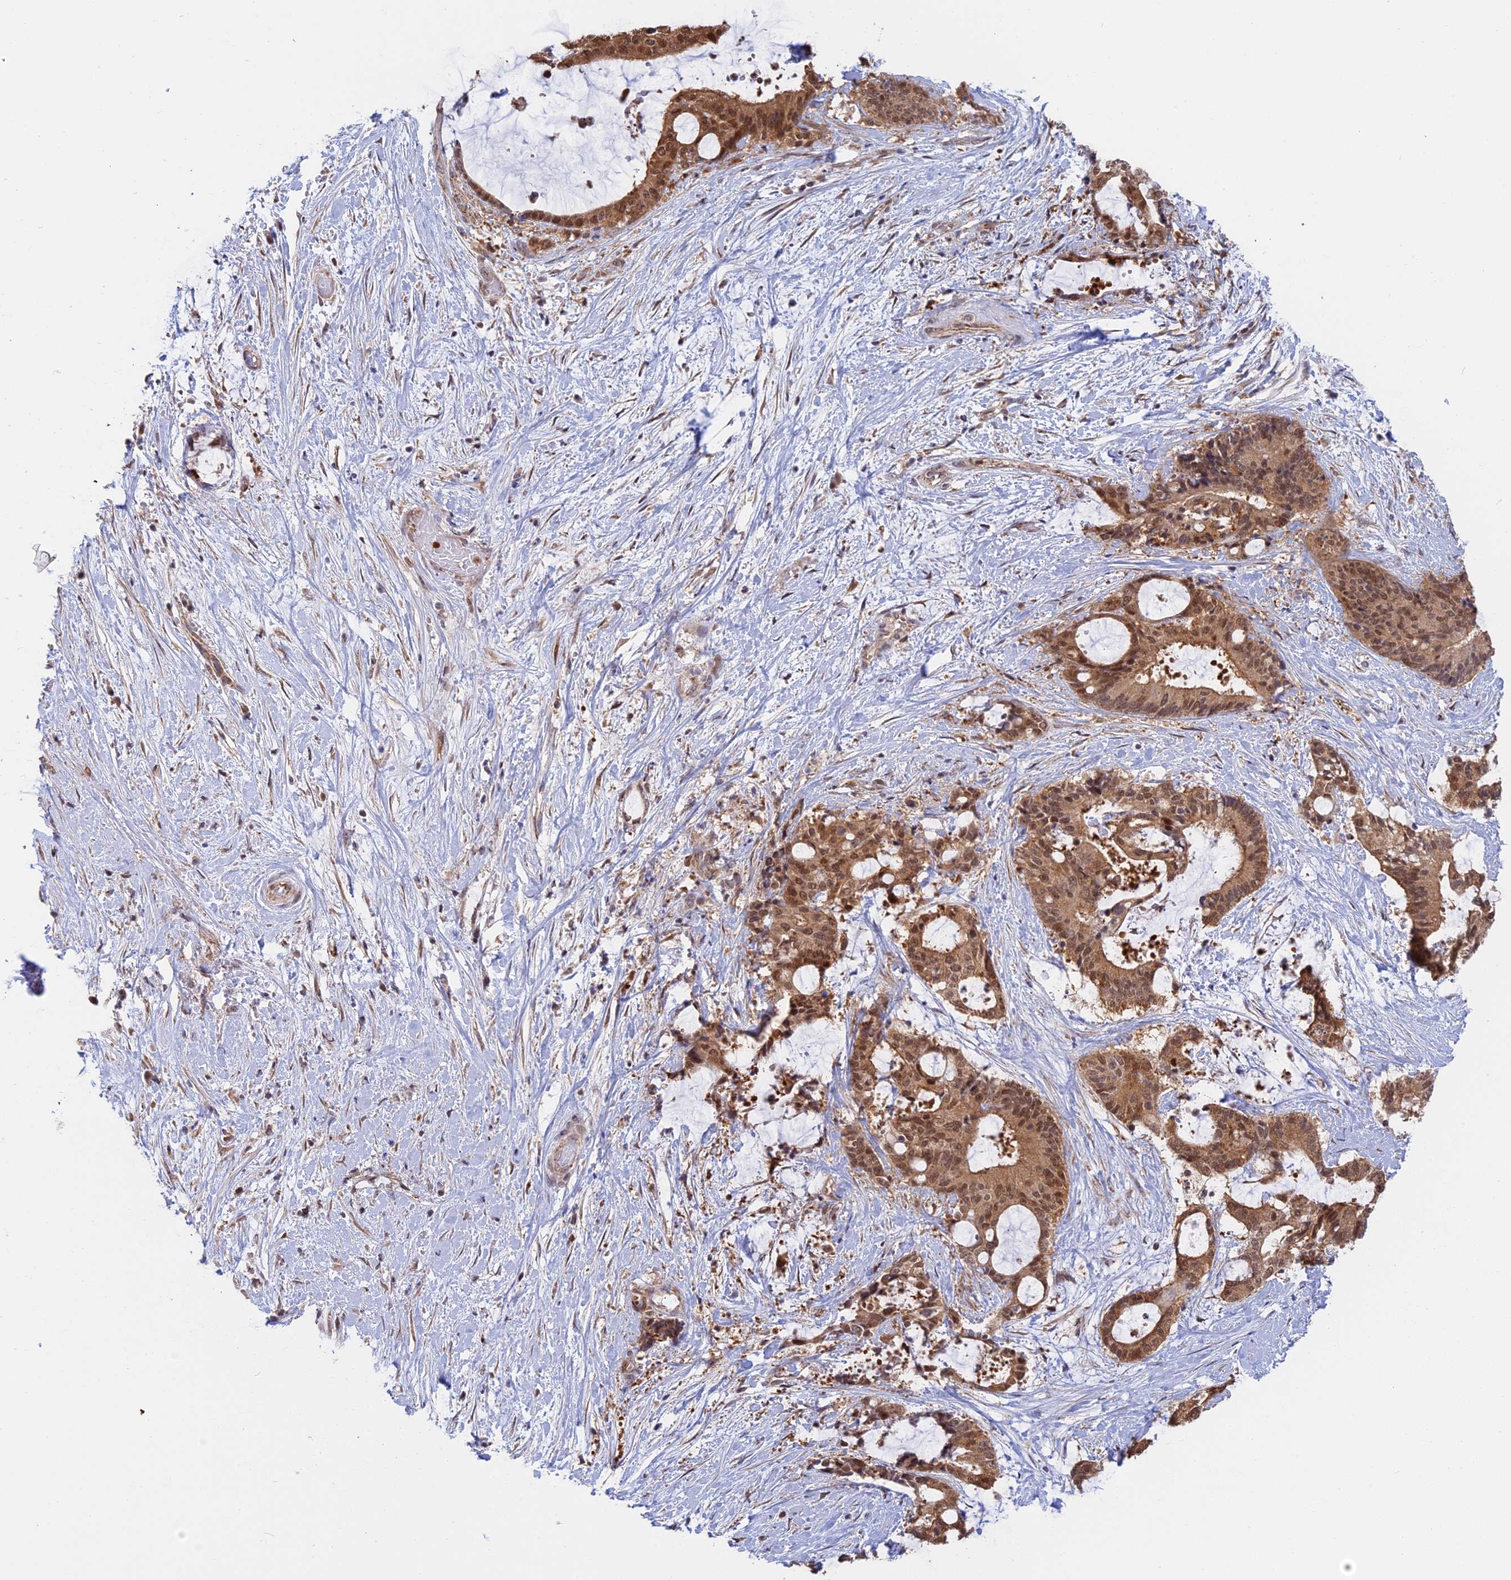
{"staining": {"intensity": "strong", "quantity": ">75%", "location": "cytoplasmic/membranous,nuclear"}, "tissue": "liver cancer", "cell_type": "Tumor cells", "image_type": "cancer", "snomed": [{"axis": "morphology", "description": "Normal tissue, NOS"}, {"axis": "morphology", "description": "Cholangiocarcinoma"}, {"axis": "topography", "description": "Liver"}, {"axis": "topography", "description": "Peripheral nerve tissue"}], "caption": "Liver cholangiocarcinoma stained with a brown dye exhibits strong cytoplasmic/membranous and nuclear positive expression in approximately >75% of tumor cells.", "gene": "GSKIP", "patient": {"sex": "female", "age": 73}}